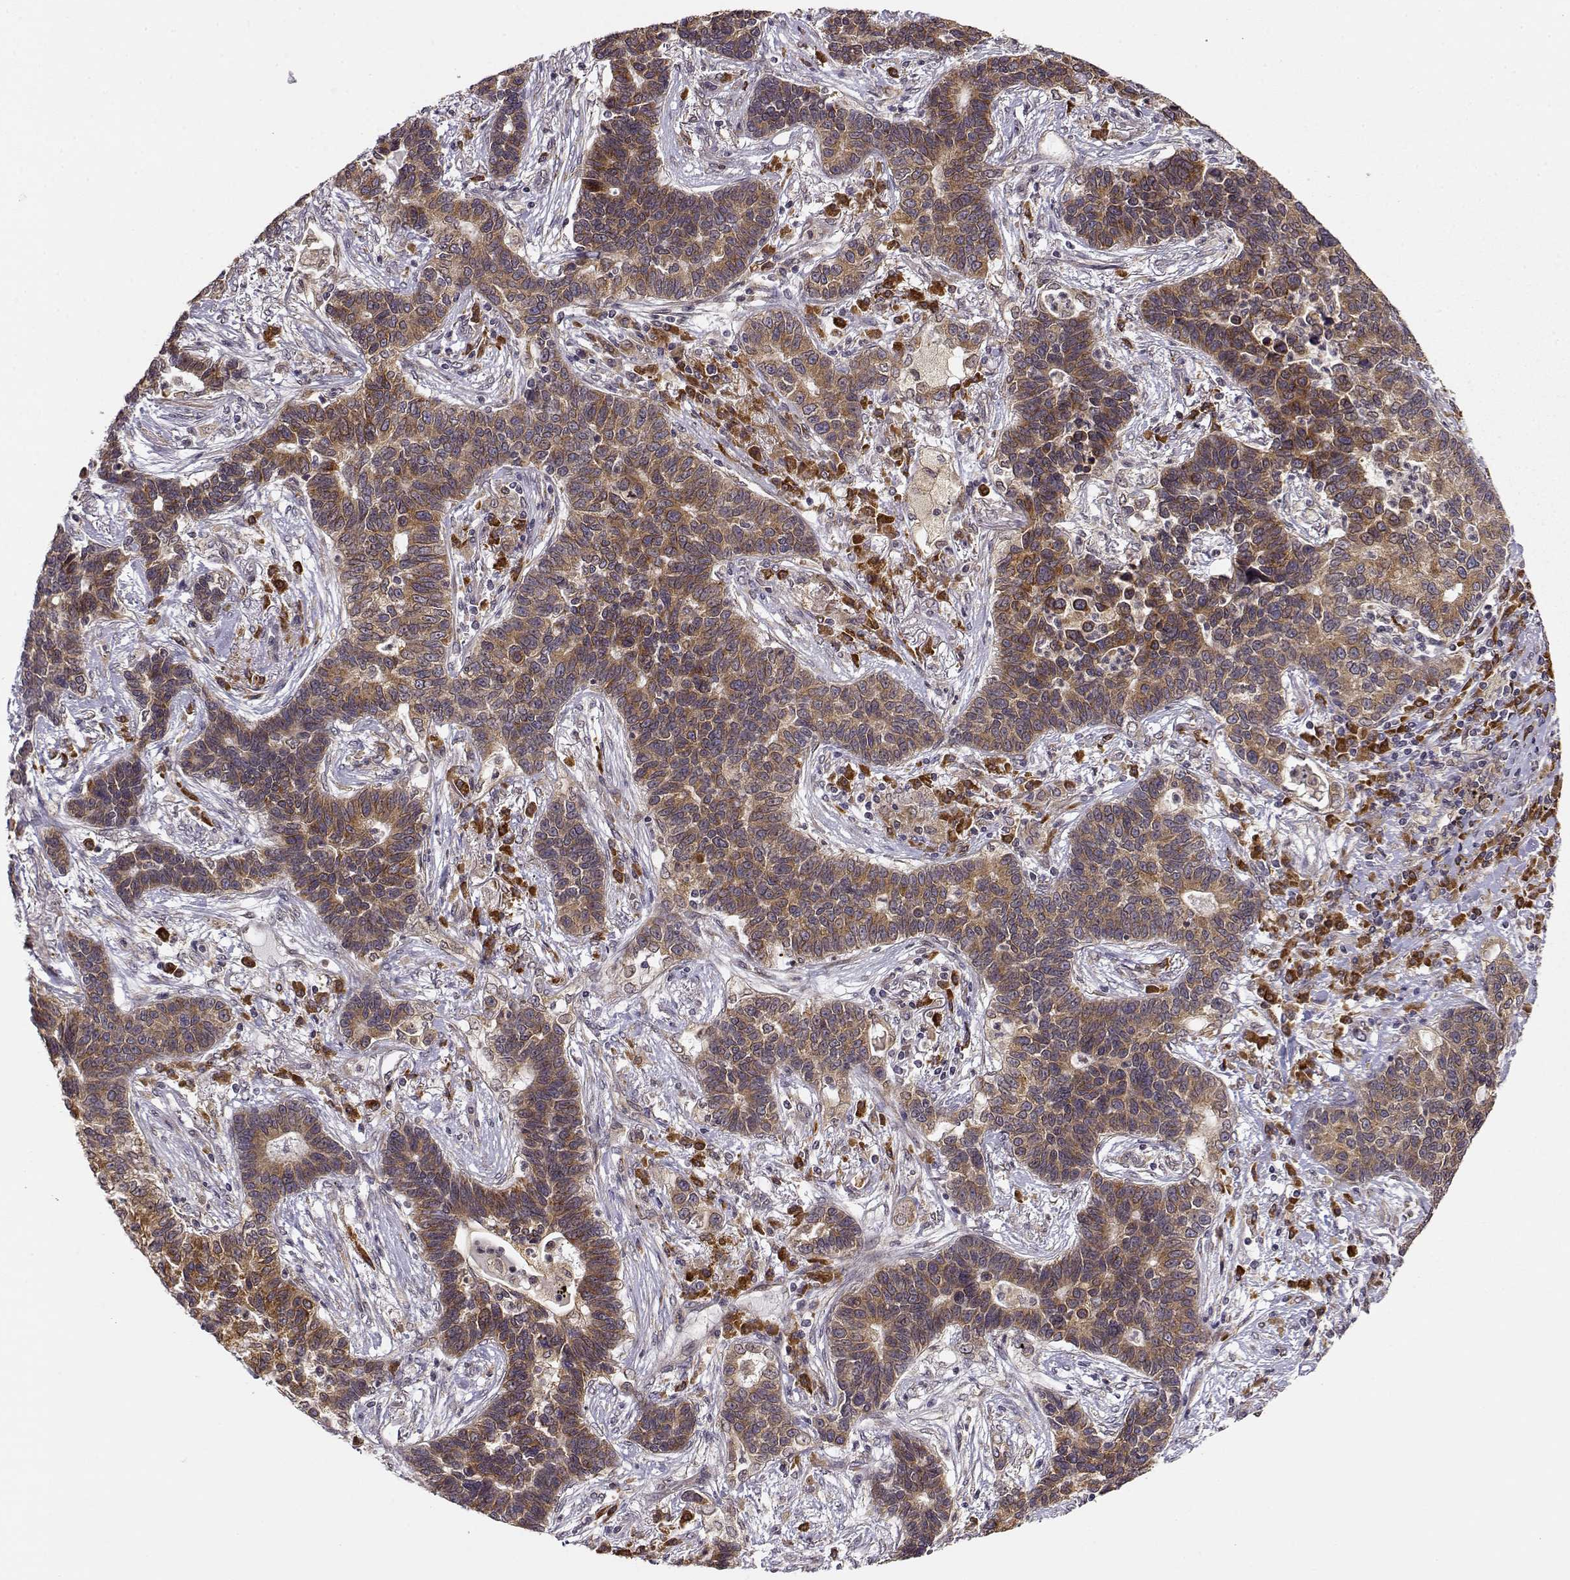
{"staining": {"intensity": "moderate", "quantity": ">75%", "location": "cytoplasmic/membranous"}, "tissue": "lung cancer", "cell_type": "Tumor cells", "image_type": "cancer", "snomed": [{"axis": "morphology", "description": "Adenocarcinoma, NOS"}, {"axis": "topography", "description": "Lung"}], "caption": "Tumor cells display medium levels of moderate cytoplasmic/membranous positivity in approximately >75% of cells in human adenocarcinoma (lung).", "gene": "ERGIC2", "patient": {"sex": "female", "age": 57}}